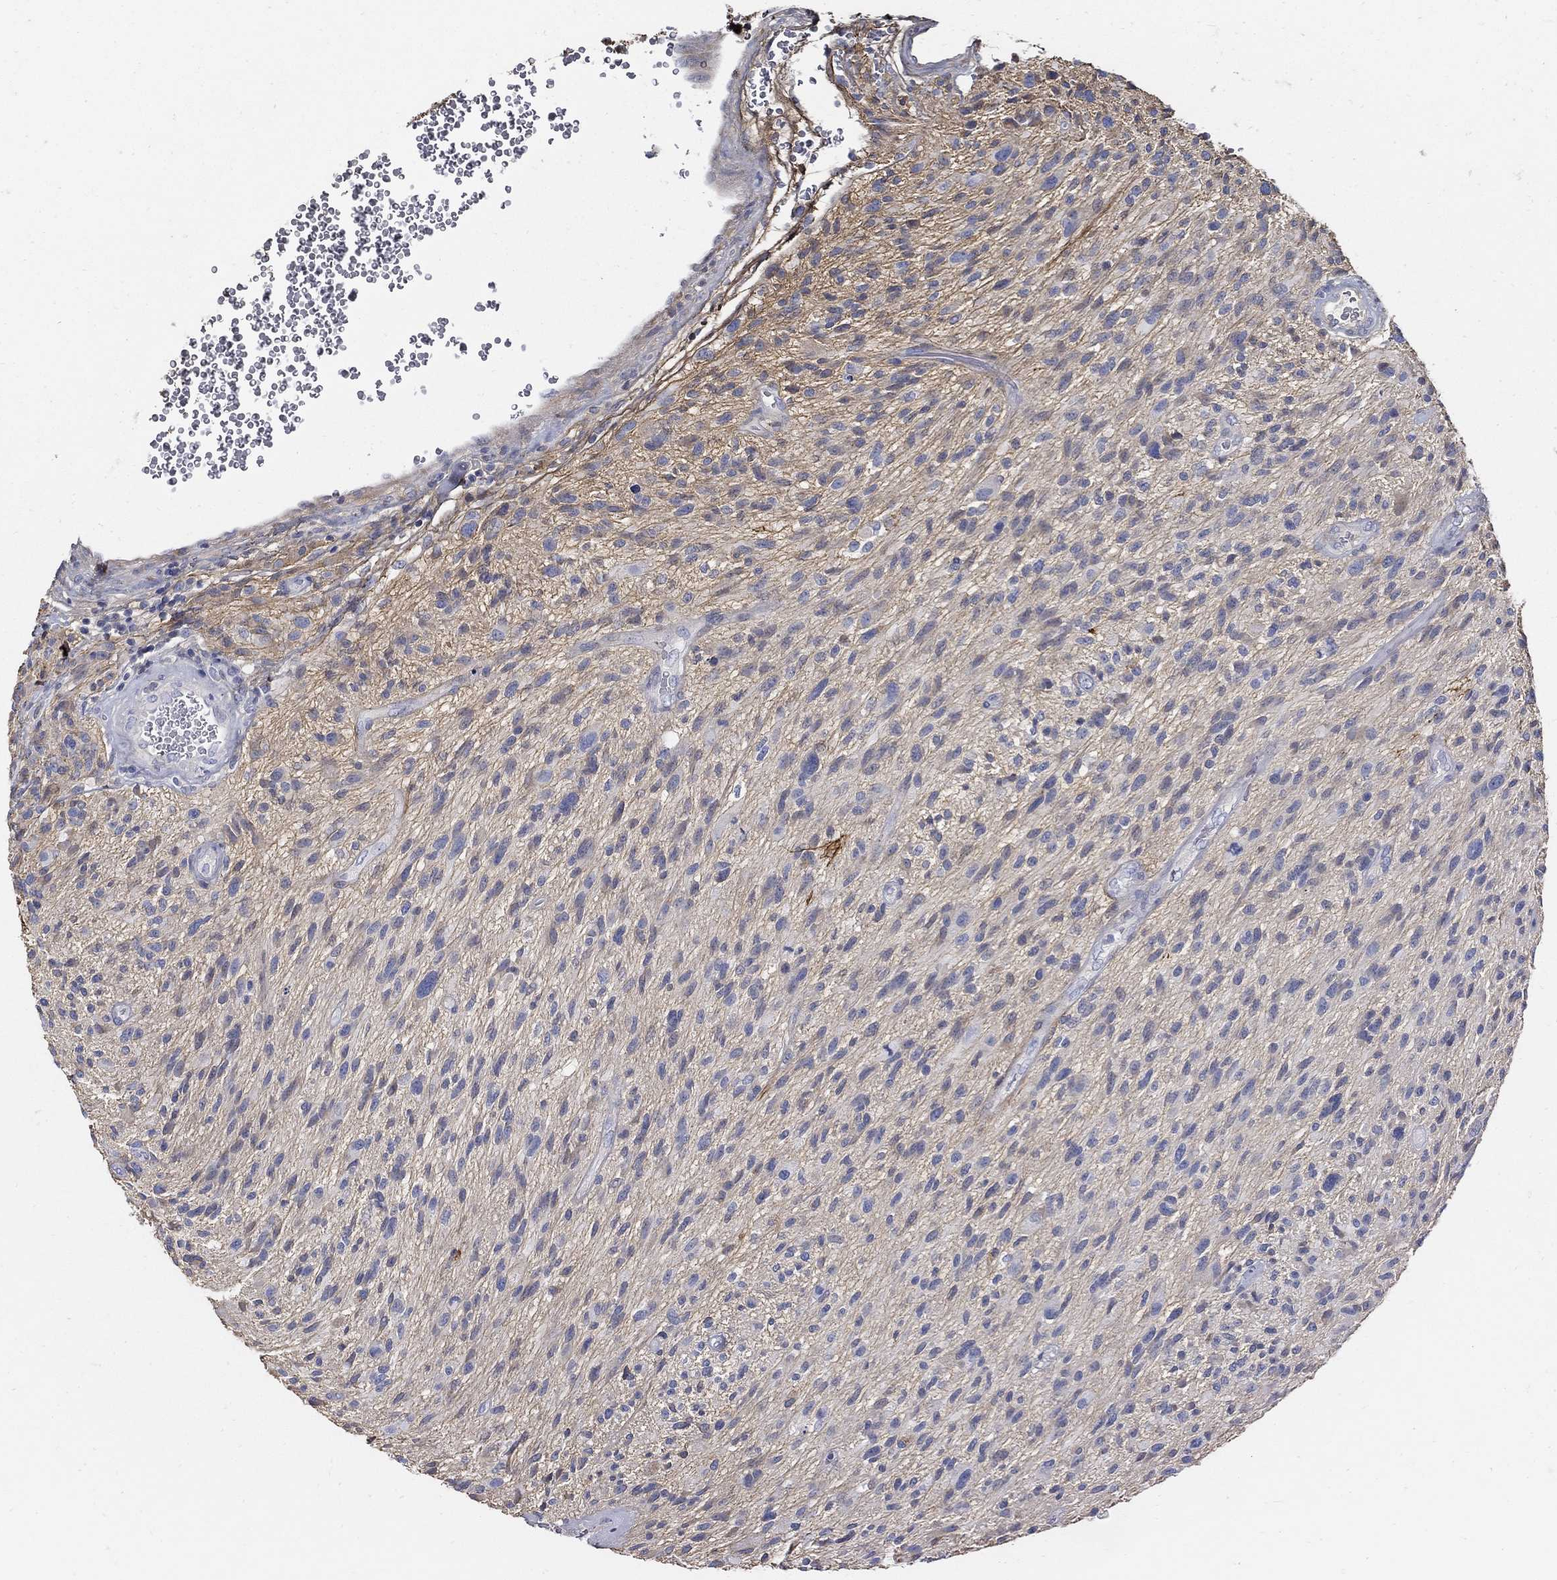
{"staining": {"intensity": "negative", "quantity": "none", "location": "none"}, "tissue": "glioma", "cell_type": "Tumor cells", "image_type": "cancer", "snomed": [{"axis": "morphology", "description": "Glioma, malignant, High grade"}, {"axis": "topography", "description": "Brain"}], "caption": "Photomicrograph shows no significant protein expression in tumor cells of glioma.", "gene": "TGFBI", "patient": {"sex": "male", "age": 47}}